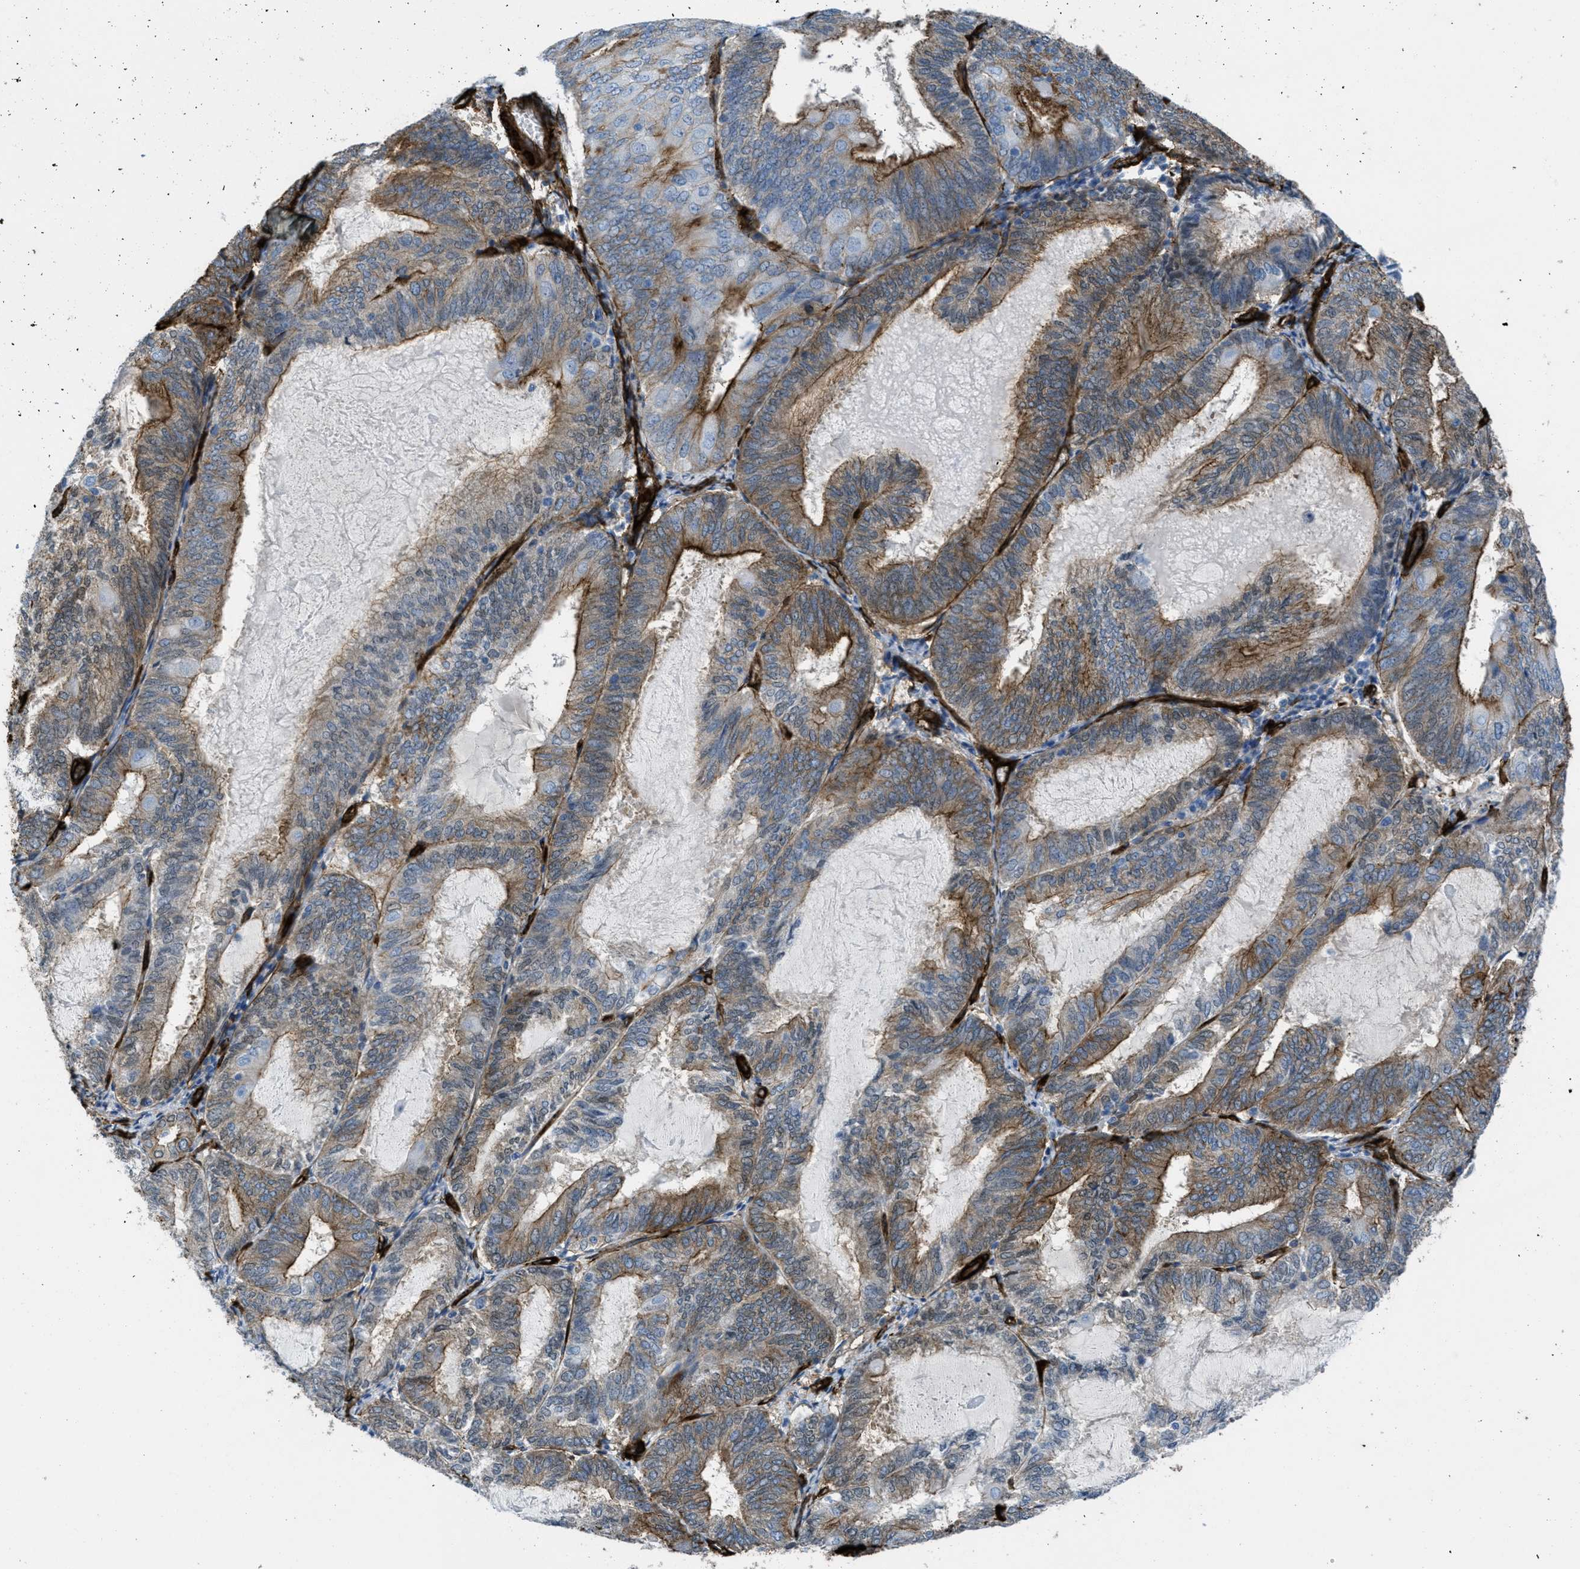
{"staining": {"intensity": "moderate", "quantity": ">75%", "location": "cytoplasmic/membranous"}, "tissue": "endometrial cancer", "cell_type": "Tumor cells", "image_type": "cancer", "snomed": [{"axis": "morphology", "description": "Adenocarcinoma, NOS"}, {"axis": "topography", "description": "Endometrium"}], "caption": "Endometrial cancer stained with immunohistochemistry displays moderate cytoplasmic/membranous positivity in about >75% of tumor cells.", "gene": "CALD1", "patient": {"sex": "female", "age": 81}}